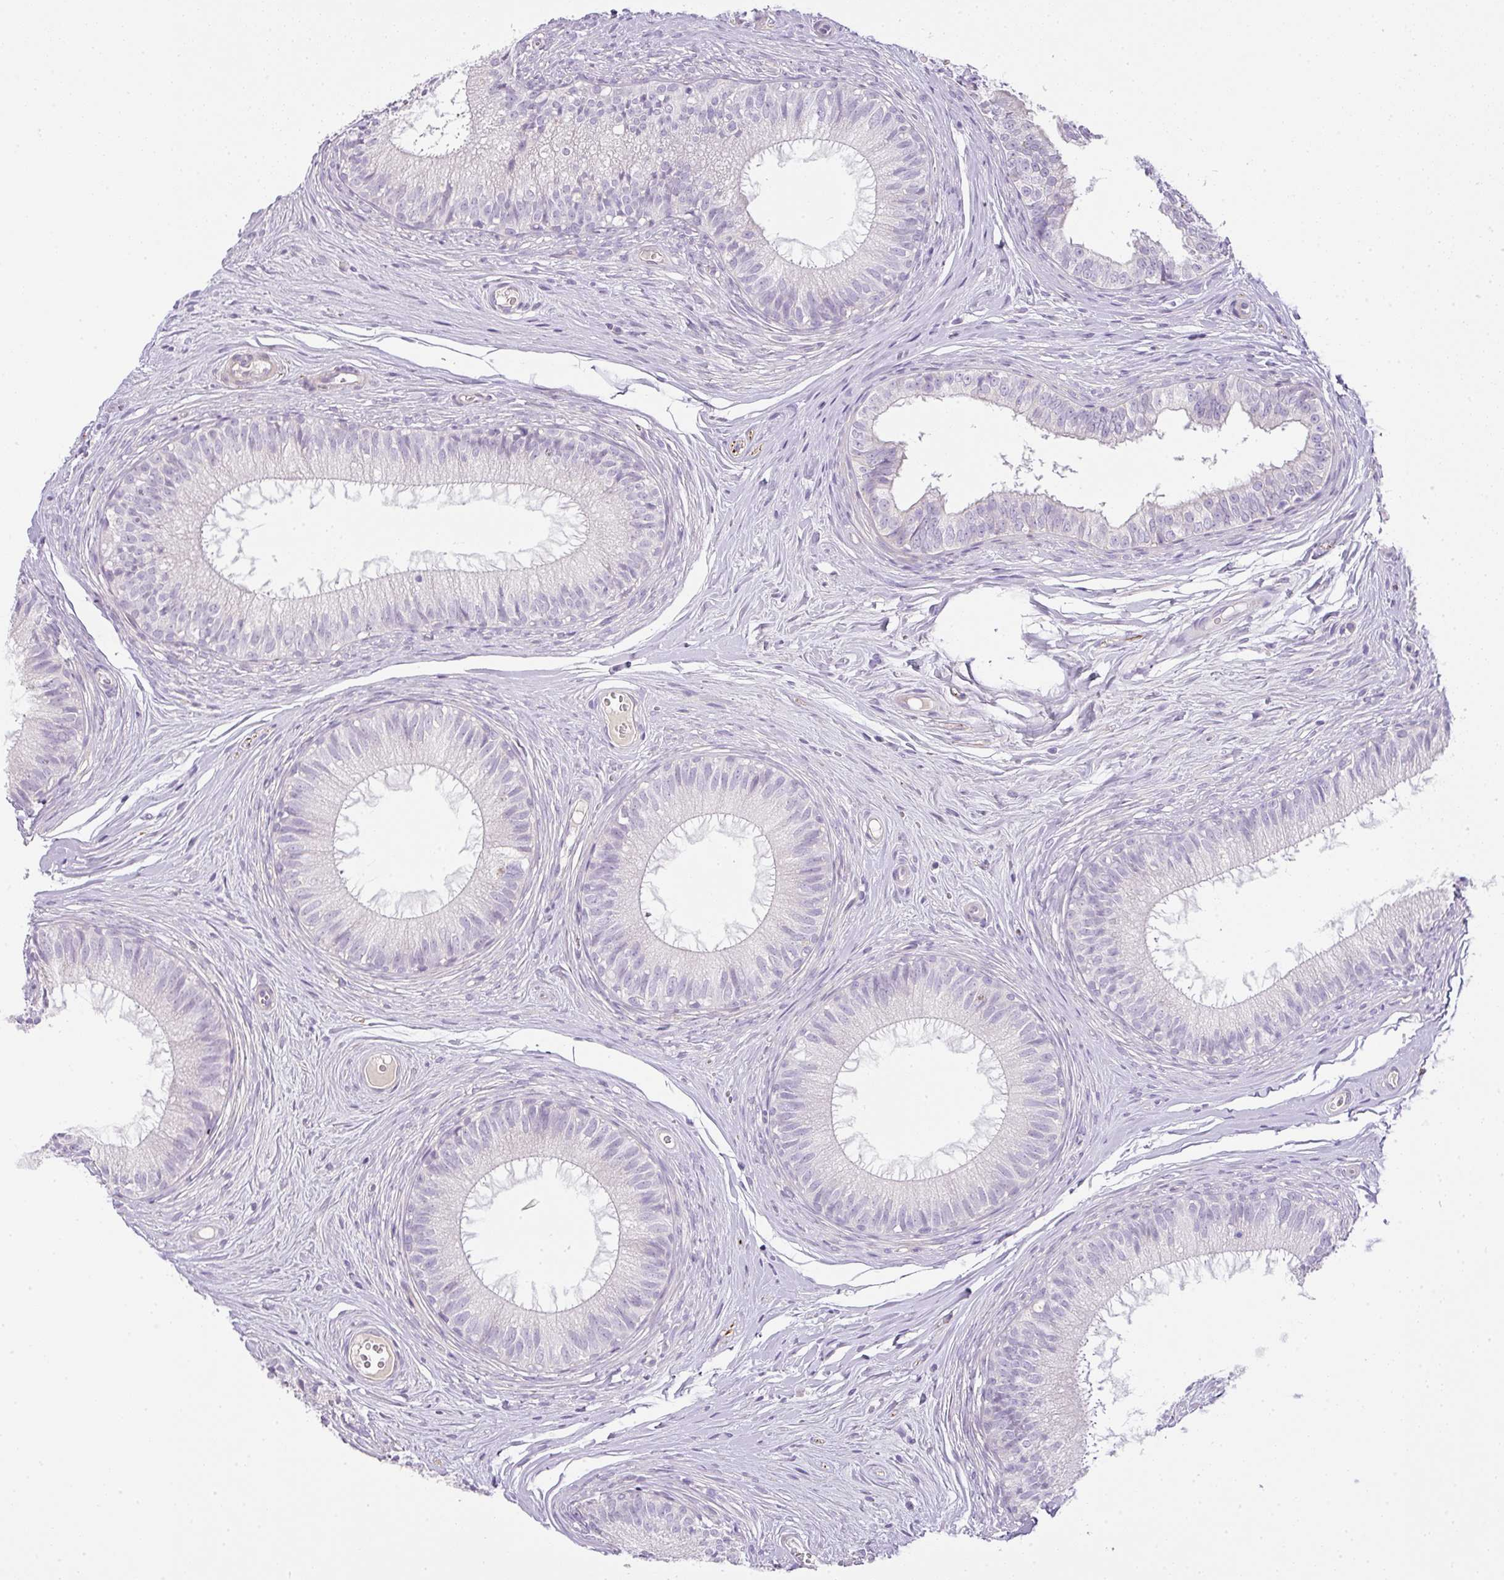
{"staining": {"intensity": "negative", "quantity": "none", "location": "none"}, "tissue": "epididymis", "cell_type": "Glandular cells", "image_type": "normal", "snomed": [{"axis": "morphology", "description": "Normal tissue, NOS"}, {"axis": "topography", "description": "Epididymis"}], "caption": "The micrograph shows no significant expression in glandular cells of epididymis.", "gene": "RAX2", "patient": {"sex": "male", "age": 25}}